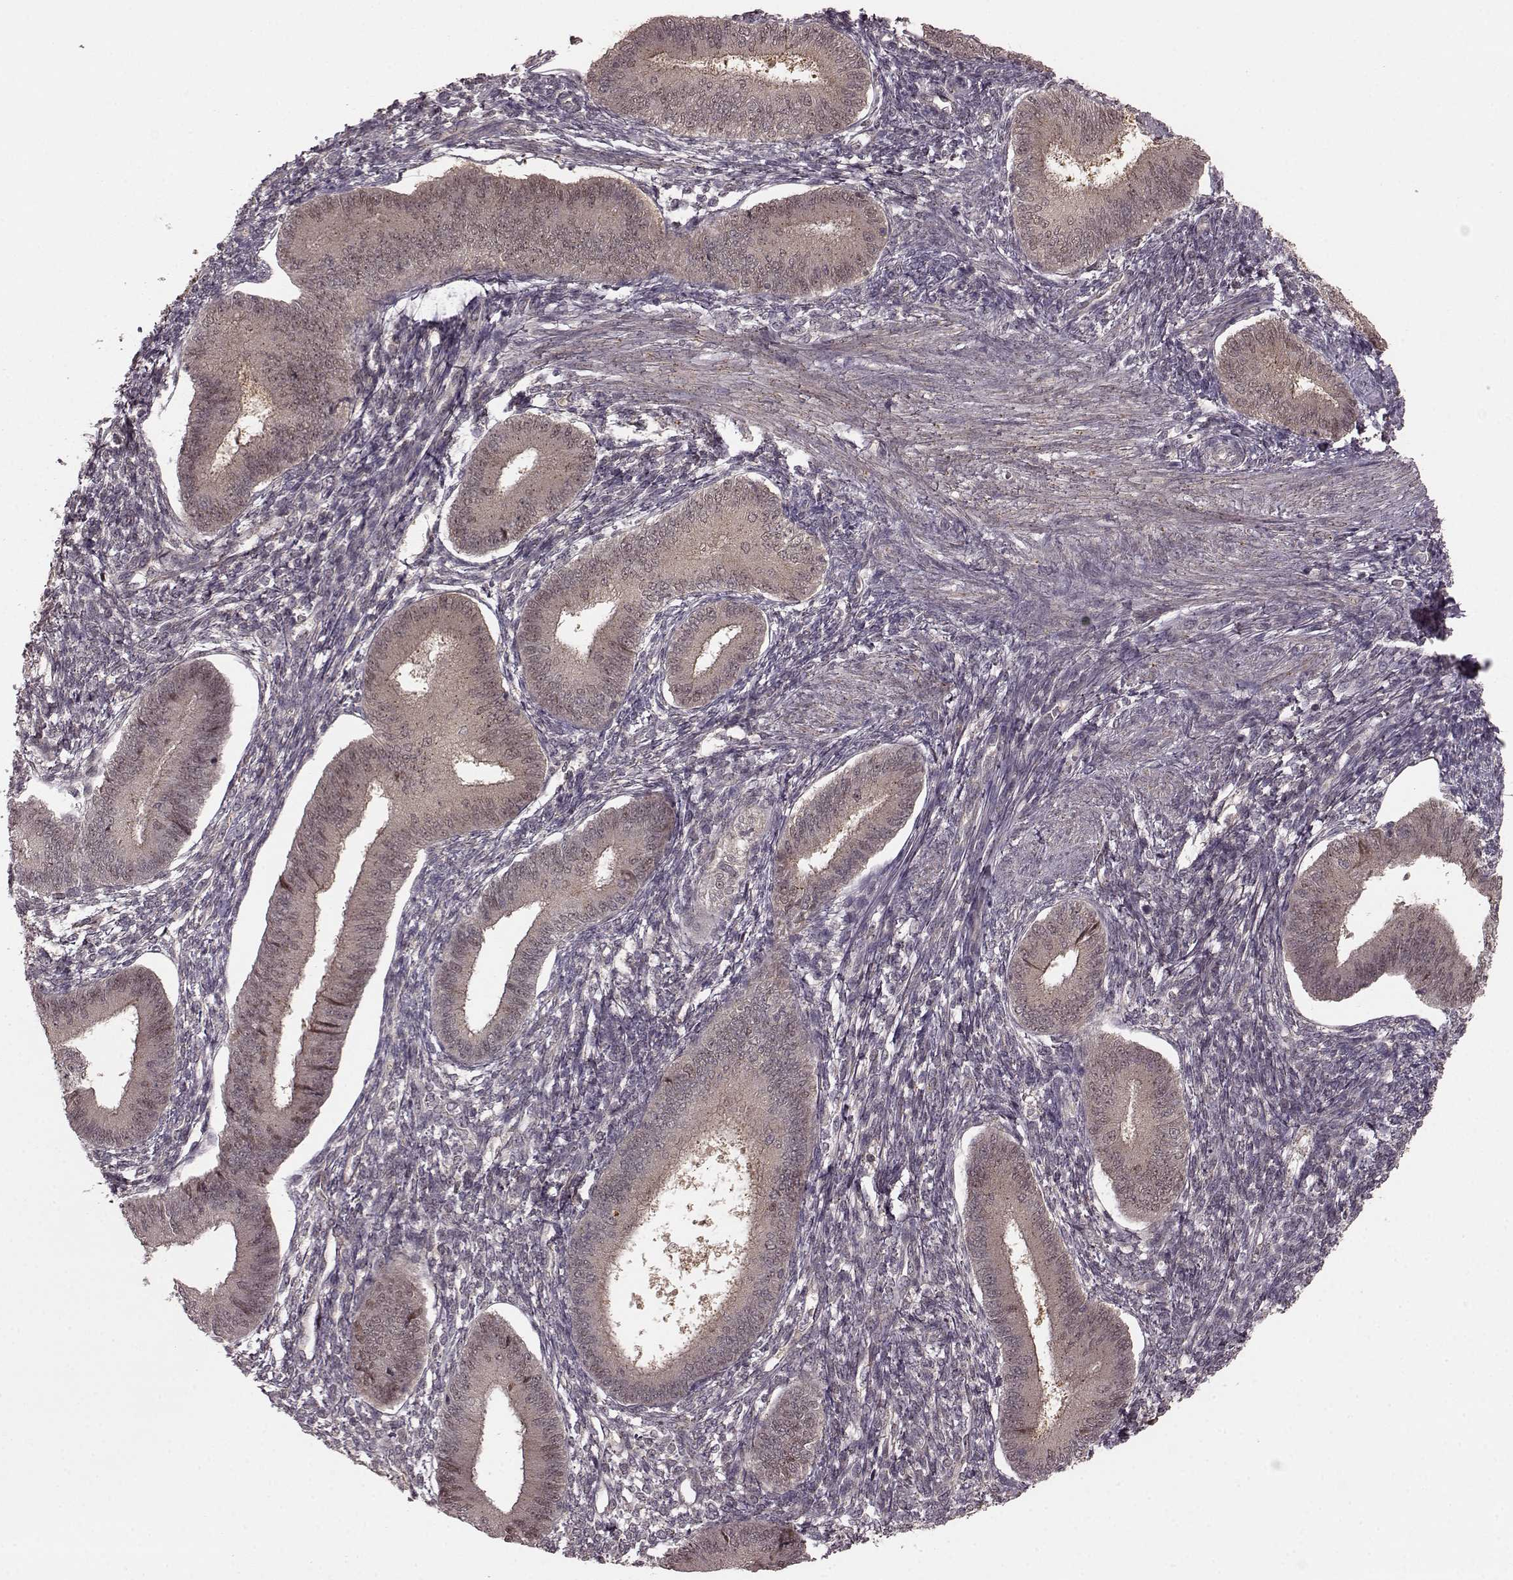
{"staining": {"intensity": "weak", "quantity": "<25%", "location": "cytoplasmic/membranous"}, "tissue": "endometrium", "cell_type": "Cells in endometrial stroma", "image_type": "normal", "snomed": [{"axis": "morphology", "description": "Normal tissue, NOS"}, {"axis": "topography", "description": "Endometrium"}], "caption": "Immunohistochemistry (IHC) of benign endometrium exhibits no positivity in cells in endometrial stroma. Nuclei are stained in blue.", "gene": "GSS", "patient": {"sex": "female", "age": 39}}